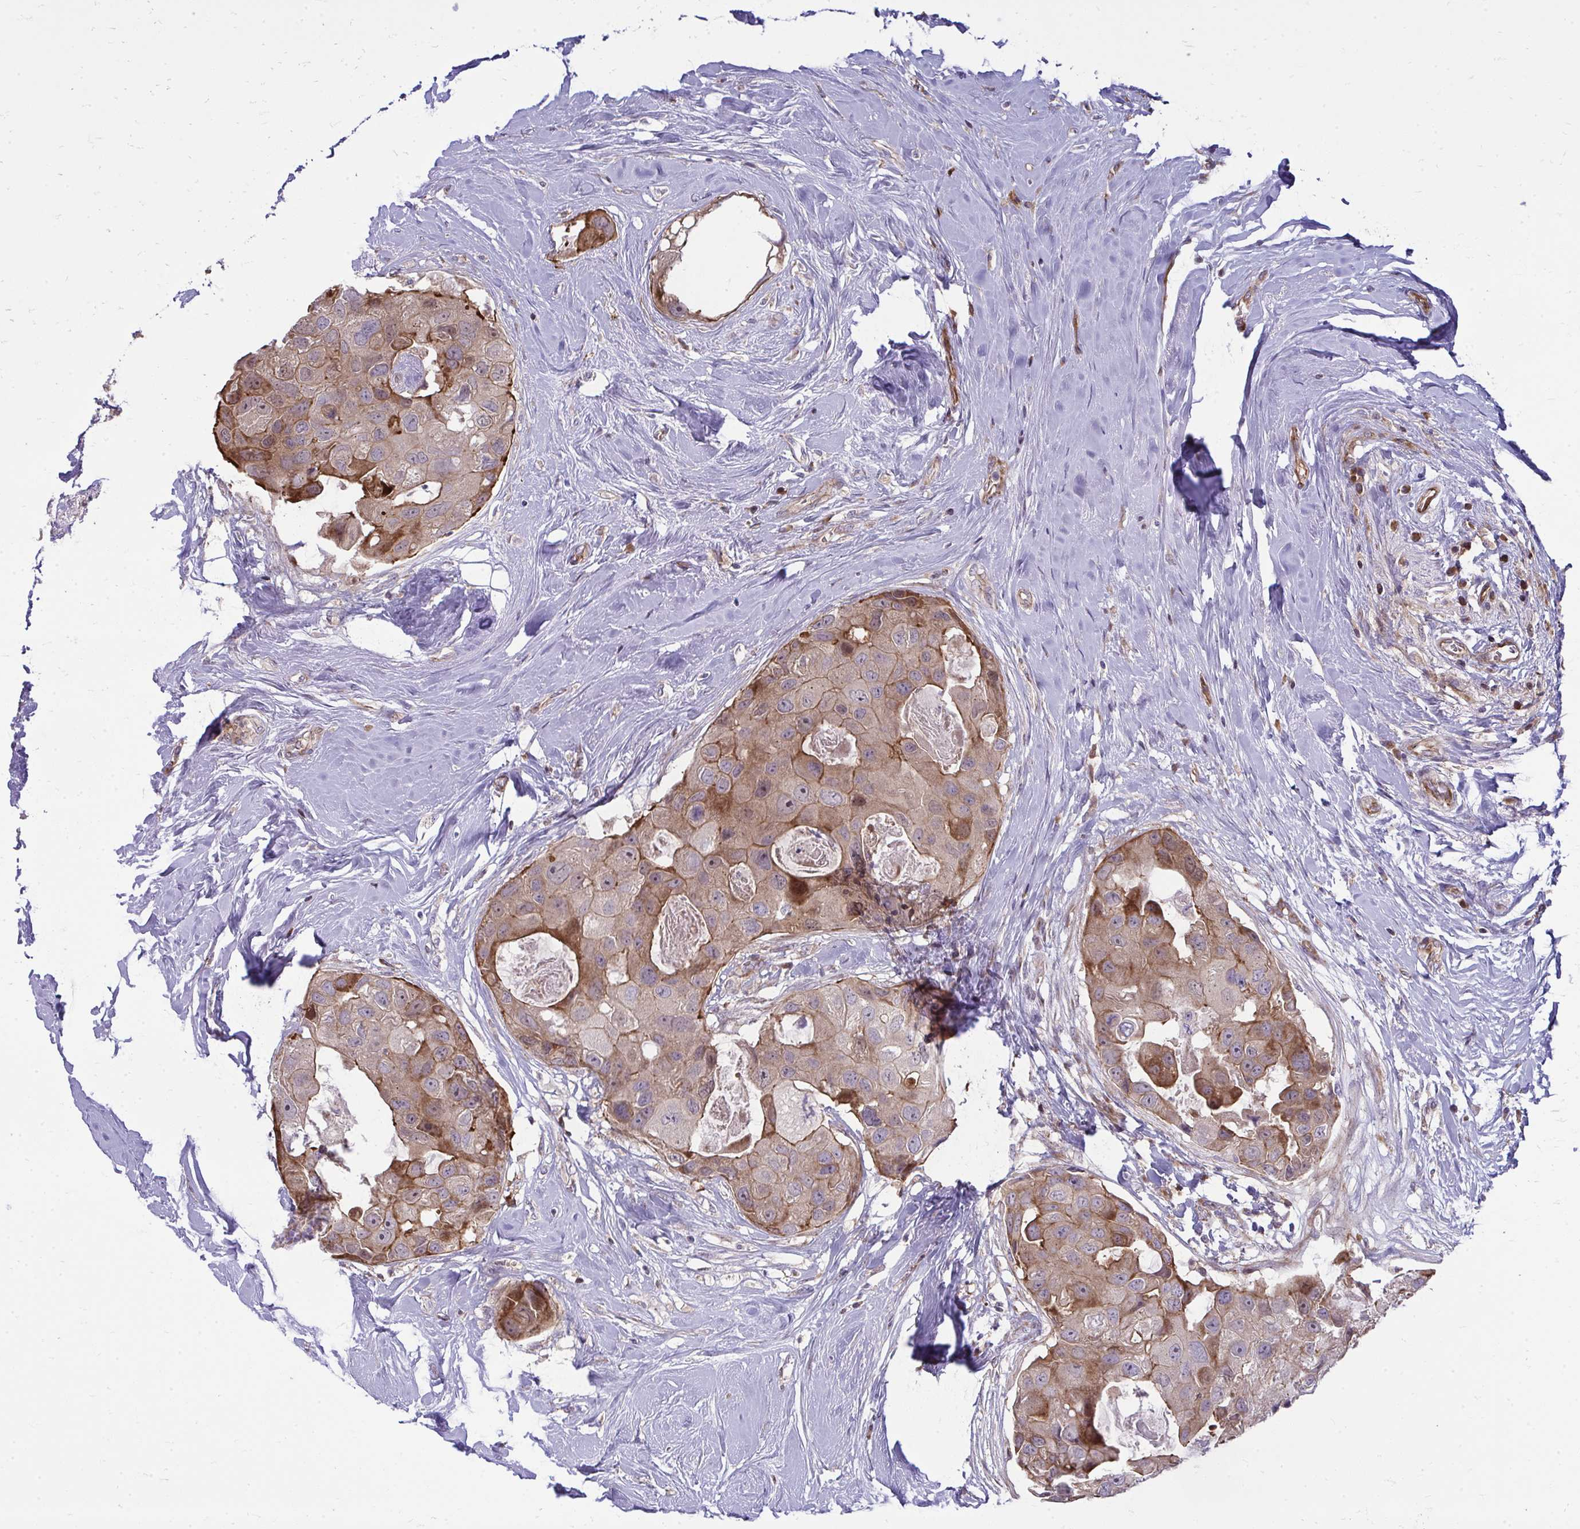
{"staining": {"intensity": "moderate", "quantity": ">75%", "location": "cytoplasmic/membranous"}, "tissue": "breast cancer", "cell_type": "Tumor cells", "image_type": "cancer", "snomed": [{"axis": "morphology", "description": "Duct carcinoma"}, {"axis": "topography", "description": "Breast"}], "caption": "Tumor cells reveal moderate cytoplasmic/membranous staining in about >75% of cells in breast cancer. (DAB (3,3'-diaminobenzidine) IHC, brown staining for protein, blue staining for nuclei).", "gene": "ZSCAN9", "patient": {"sex": "female", "age": 43}}